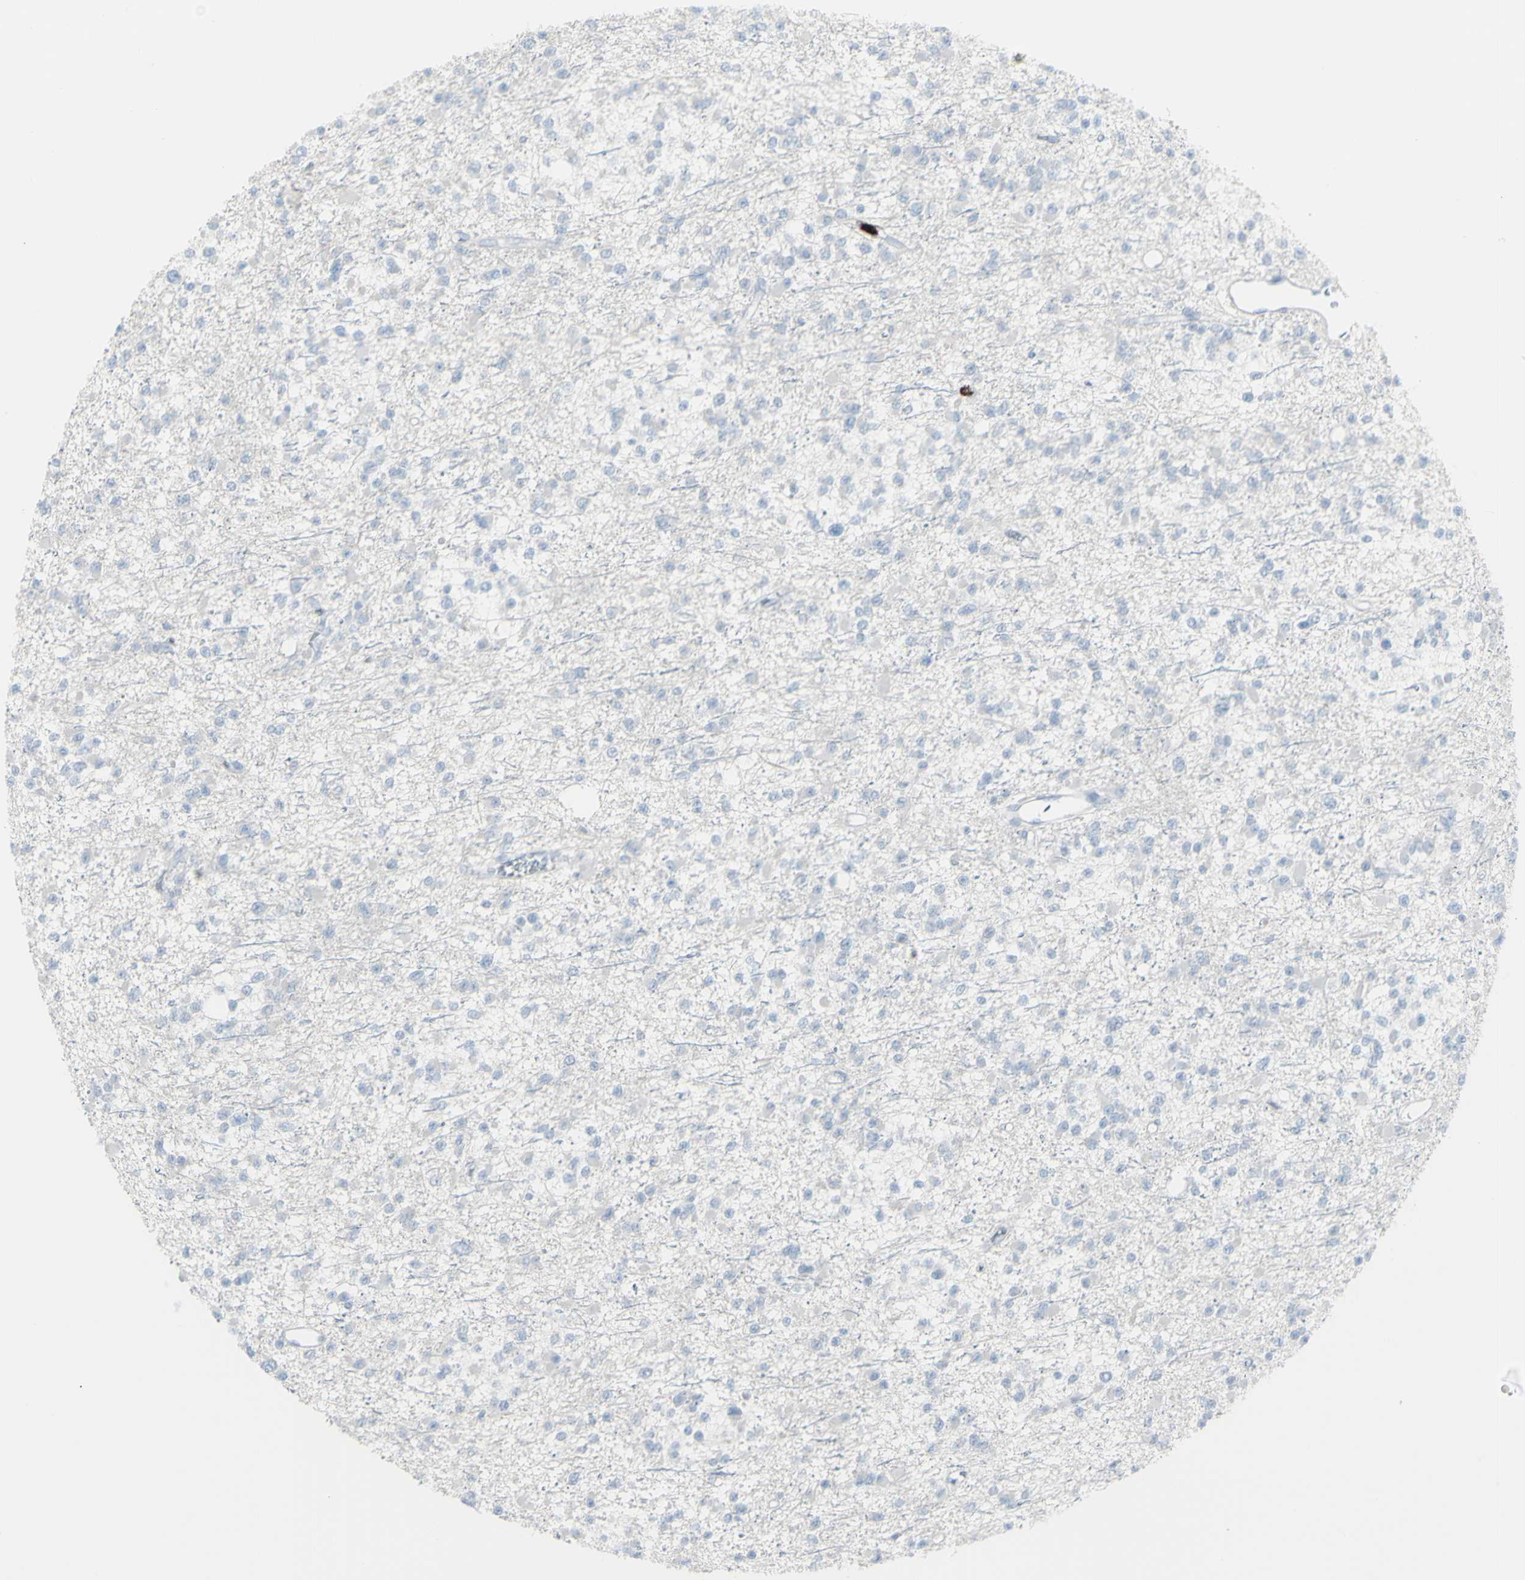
{"staining": {"intensity": "negative", "quantity": "none", "location": "none"}, "tissue": "glioma", "cell_type": "Tumor cells", "image_type": "cancer", "snomed": [{"axis": "morphology", "description": "Glioma, malignant, Low grade"}, {"axis": "topography", "description": "Brain"}], "caption": "An image of human glioma is negative for staining in tumor cells.", "gene": "CD247", "patient": {"sex": "female", "age": 22}}